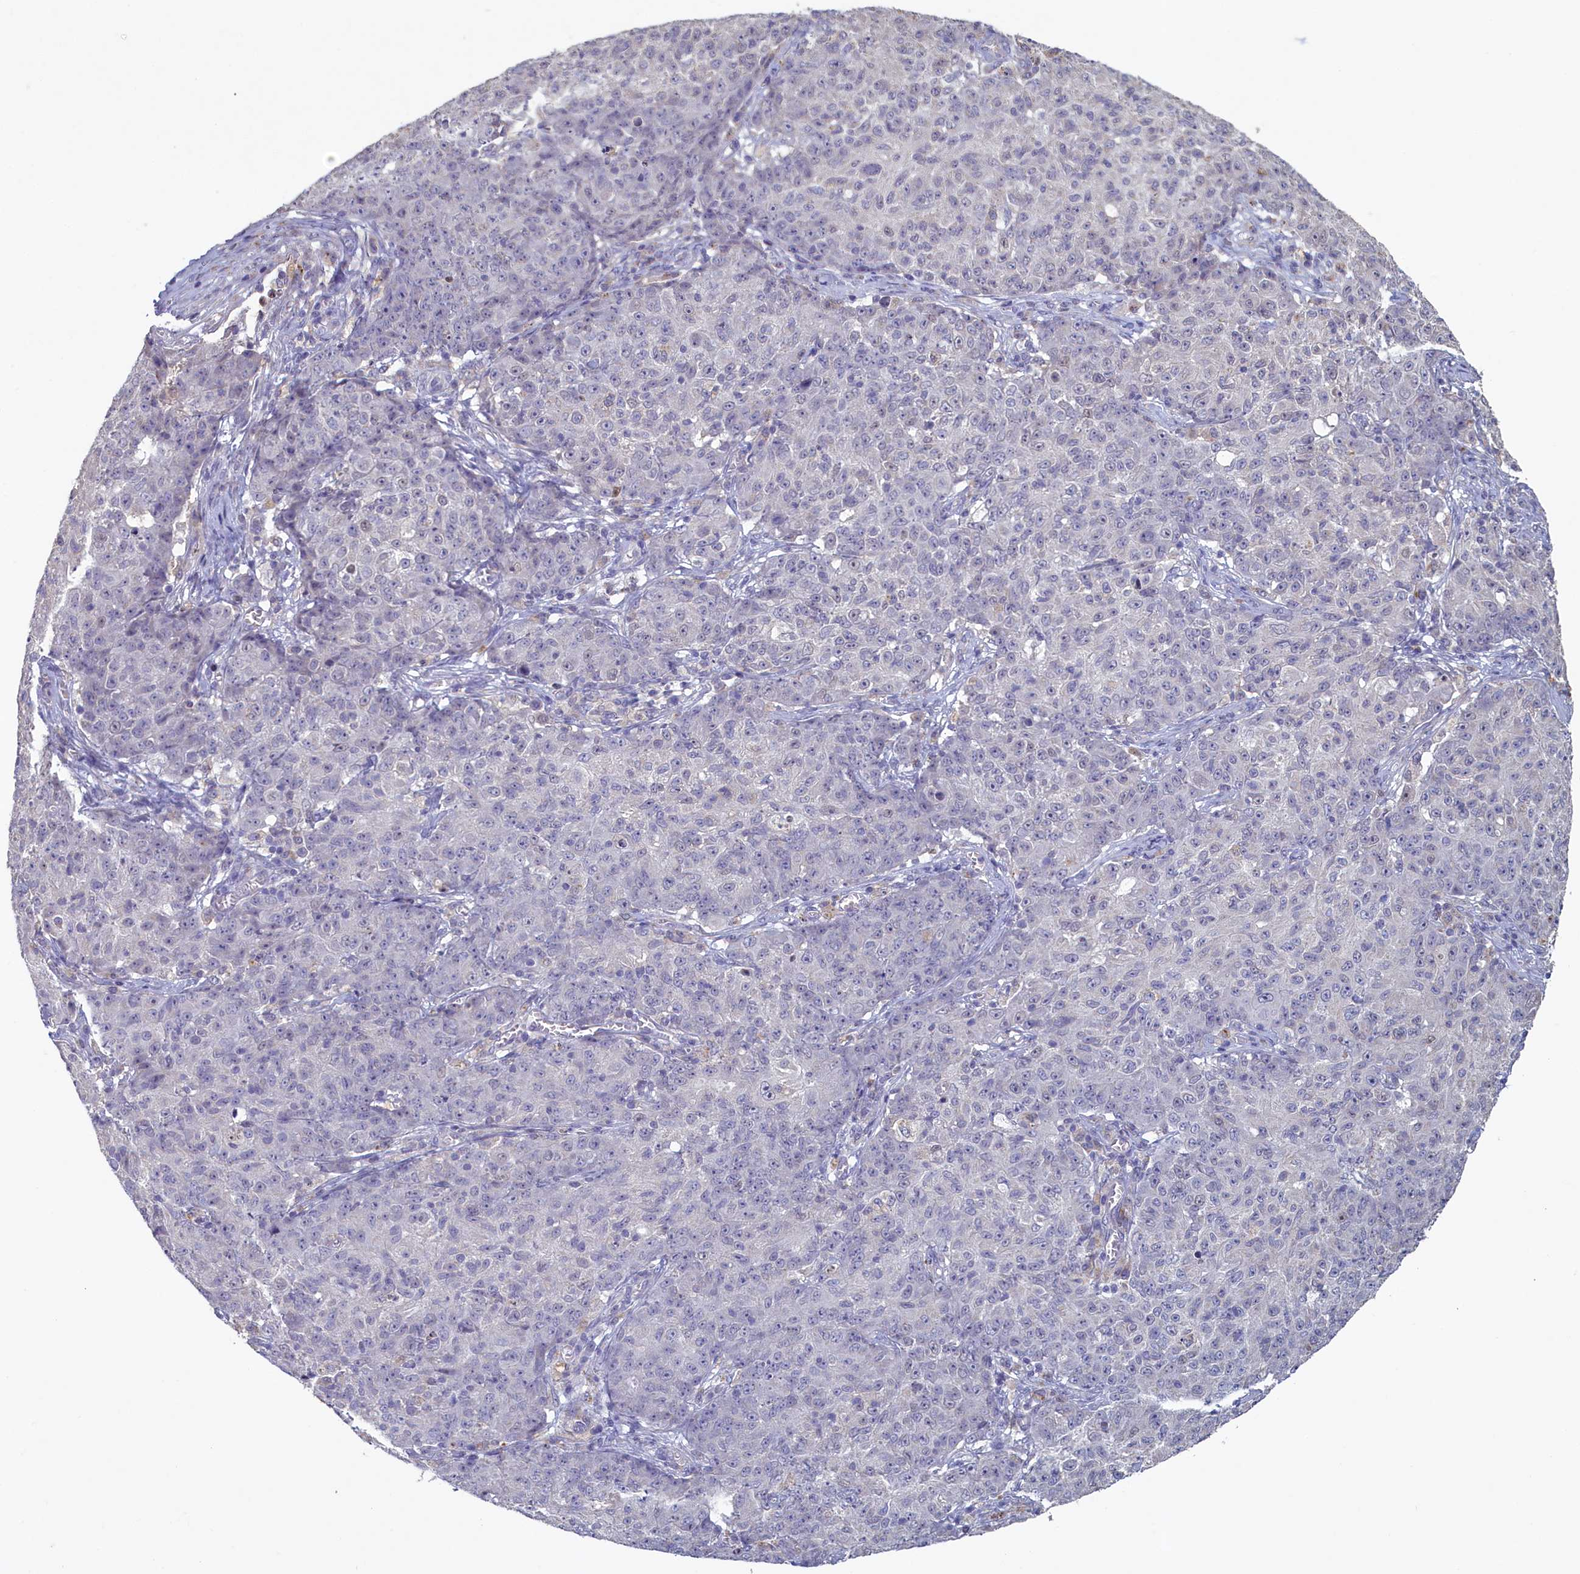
{"staining": {"intensity": "negative", "quantity": "none", "location": "none"}, "tissue": "ovarian cancer", "cell_type": "Tumor cells", "image_type": "cancer", "snomed": [{"axis": "morphology", "description": "Carcinoma, endometroid"}, {"axis": "topography", "description": "Ovary"}], "caption": "This is an IHC image of ovarian cancer. There is no staining in tumor cells.", "gene": "ATF7IP2", "patient": {"sex": "female", "age": 42}}